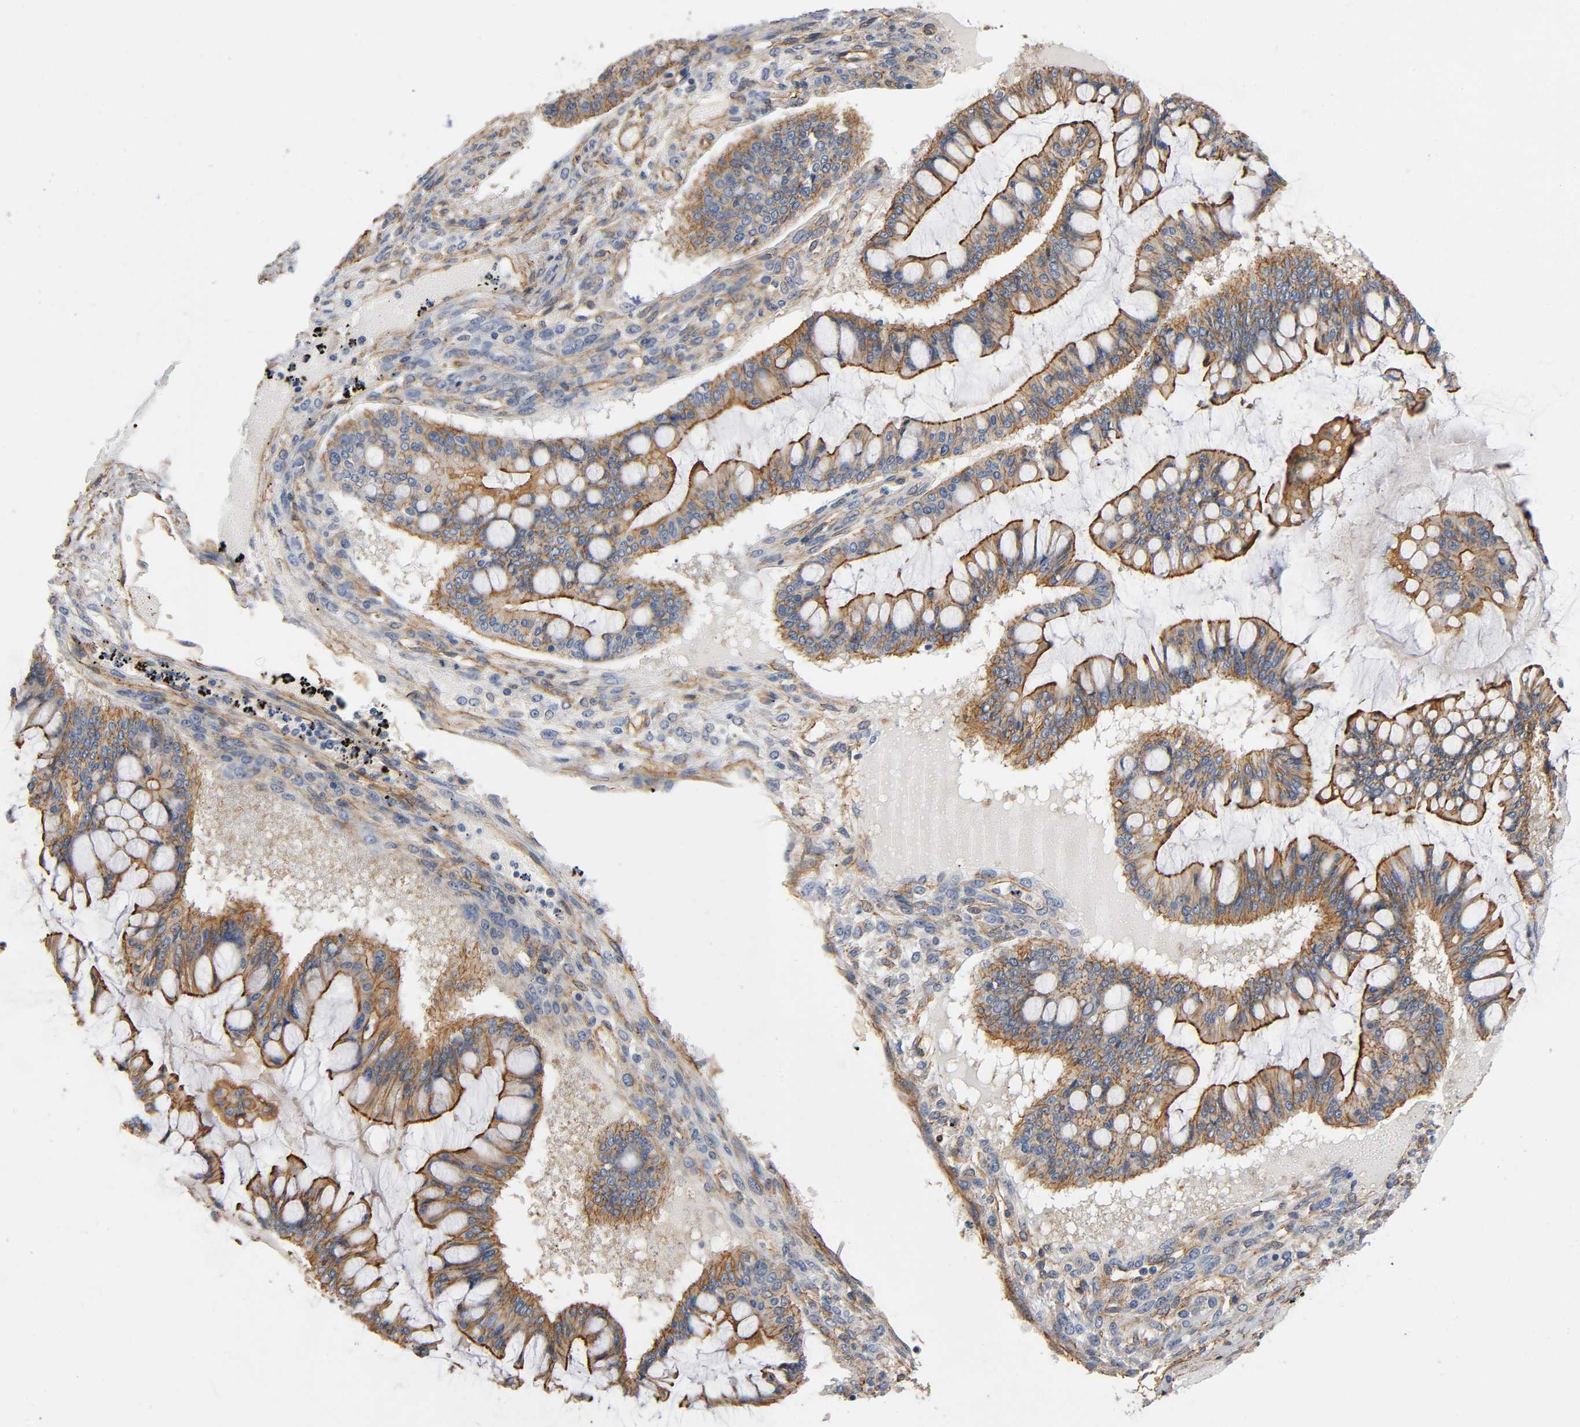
{"staining": {"intensity": "moderate", "quantity": ">75%", "location": "cytoplasmic/membranous"}, "tissue": "ovarian cancer", "cell_type": "Tumor cells", "image_type": "cancer", "snomed": [{"axis": "morphology", "description": "Cystadenocarcinoma, mucinous, NOS"}, {"axis": "topography", "description": "Ovary"}], "caption": "A photomicrograph of human ovarian mucinous cystadenocarcinoma stained for a protein displays moderate cytoplasmic/membranous brown staining in tumor cells.", "gene": "MARS1", "patient": {"sex": "female", "age": 73}}